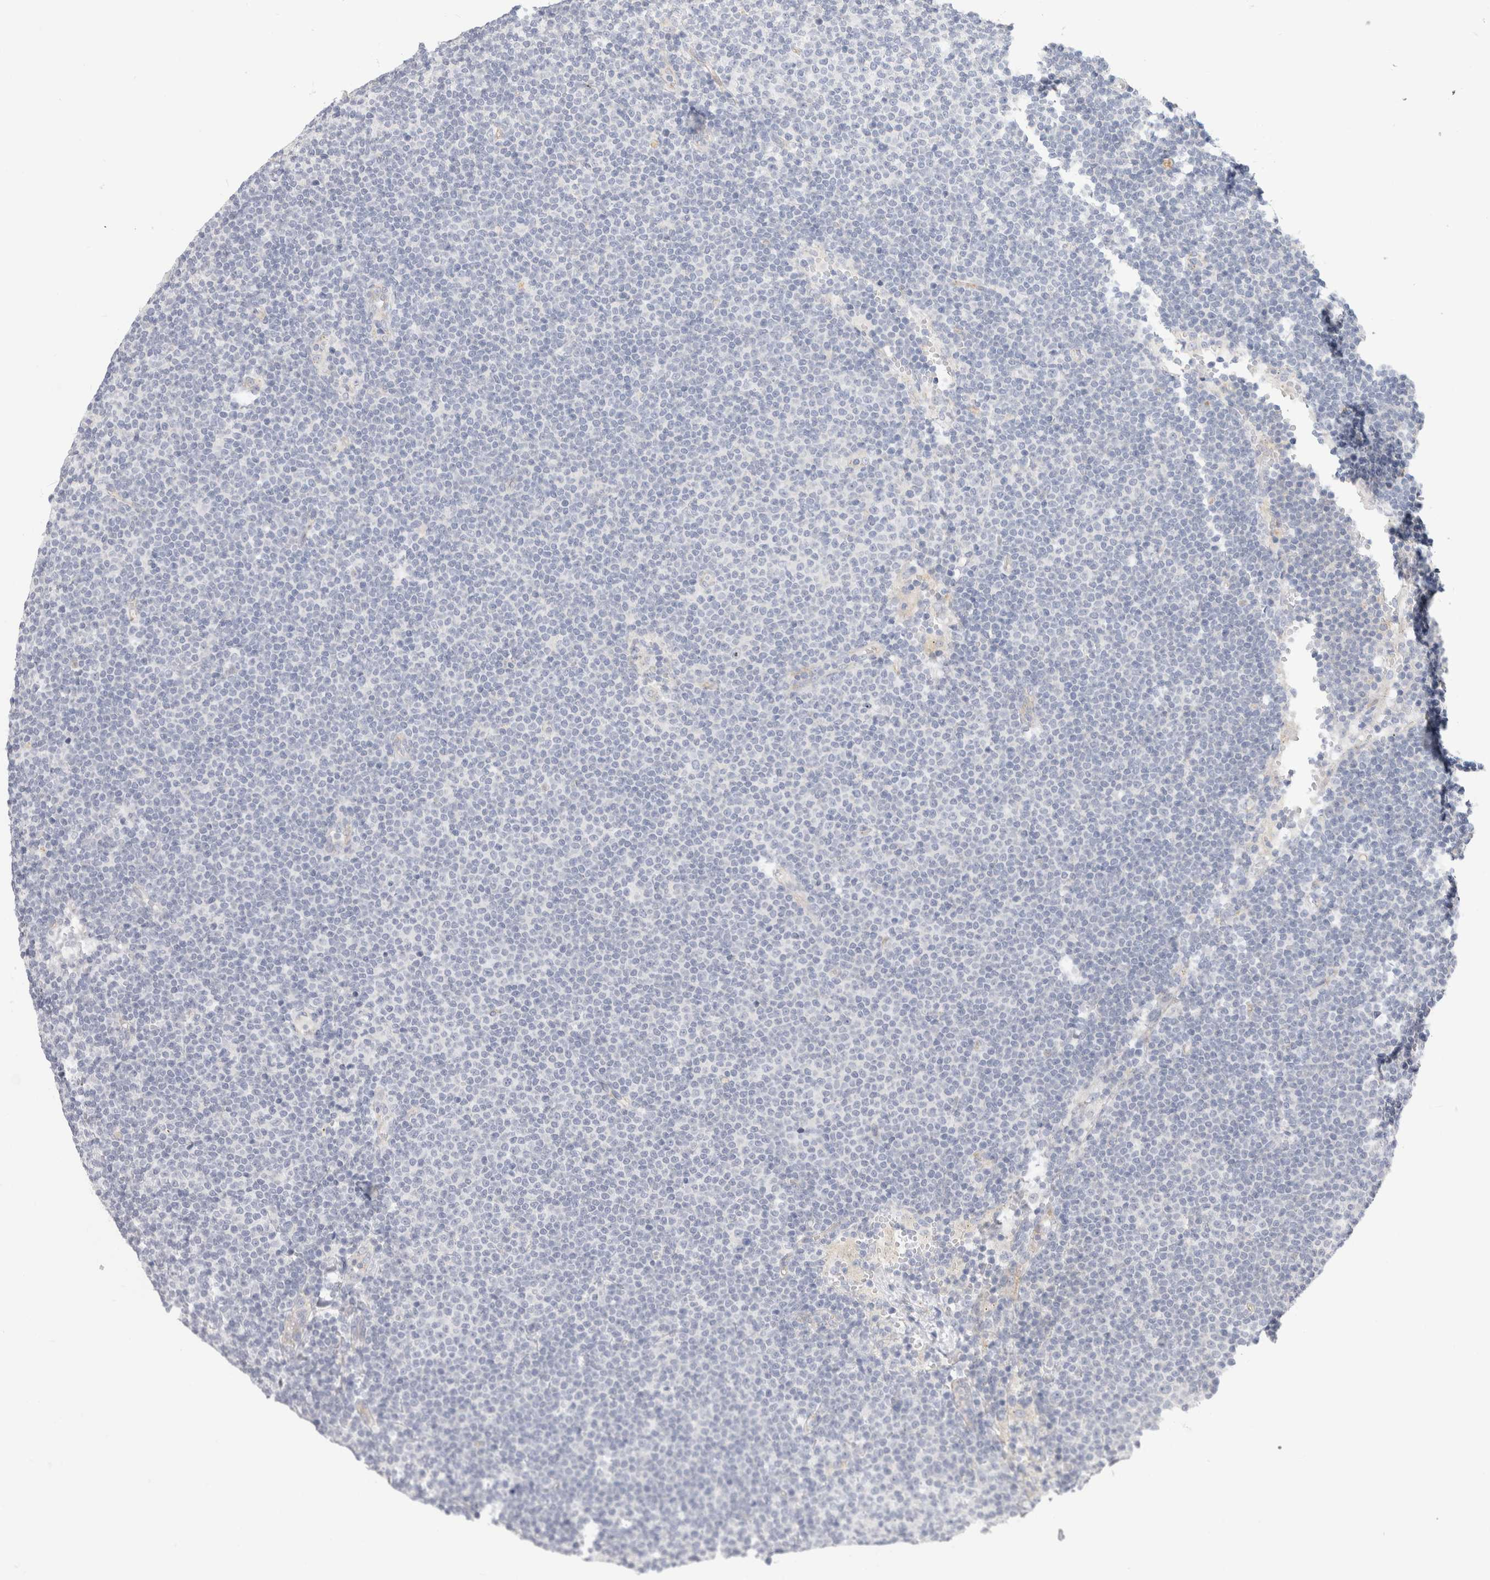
{"staining": {"intensity": "negative", "quantity": "none", "location": "none"}, "tissue": "lymphoma", "cell_type": "Tumor cells", "image_type": "cancer", "snomed": [{"axis": "morphology", "description": "Malignant lymphoma, non-Hodgkin's type, Low grade"}, {"axis": "topography", "description": "Lymph node"}], "caption": "Immunohistochemistry micrograph of neoplastic tissue: human lymphoma stained with DAB (3,3'-diaminobenzidine) reveals no significant protein staining in tumor cells.", "gene": "AFP", "patient": {"sex": "female", "age": 53}}